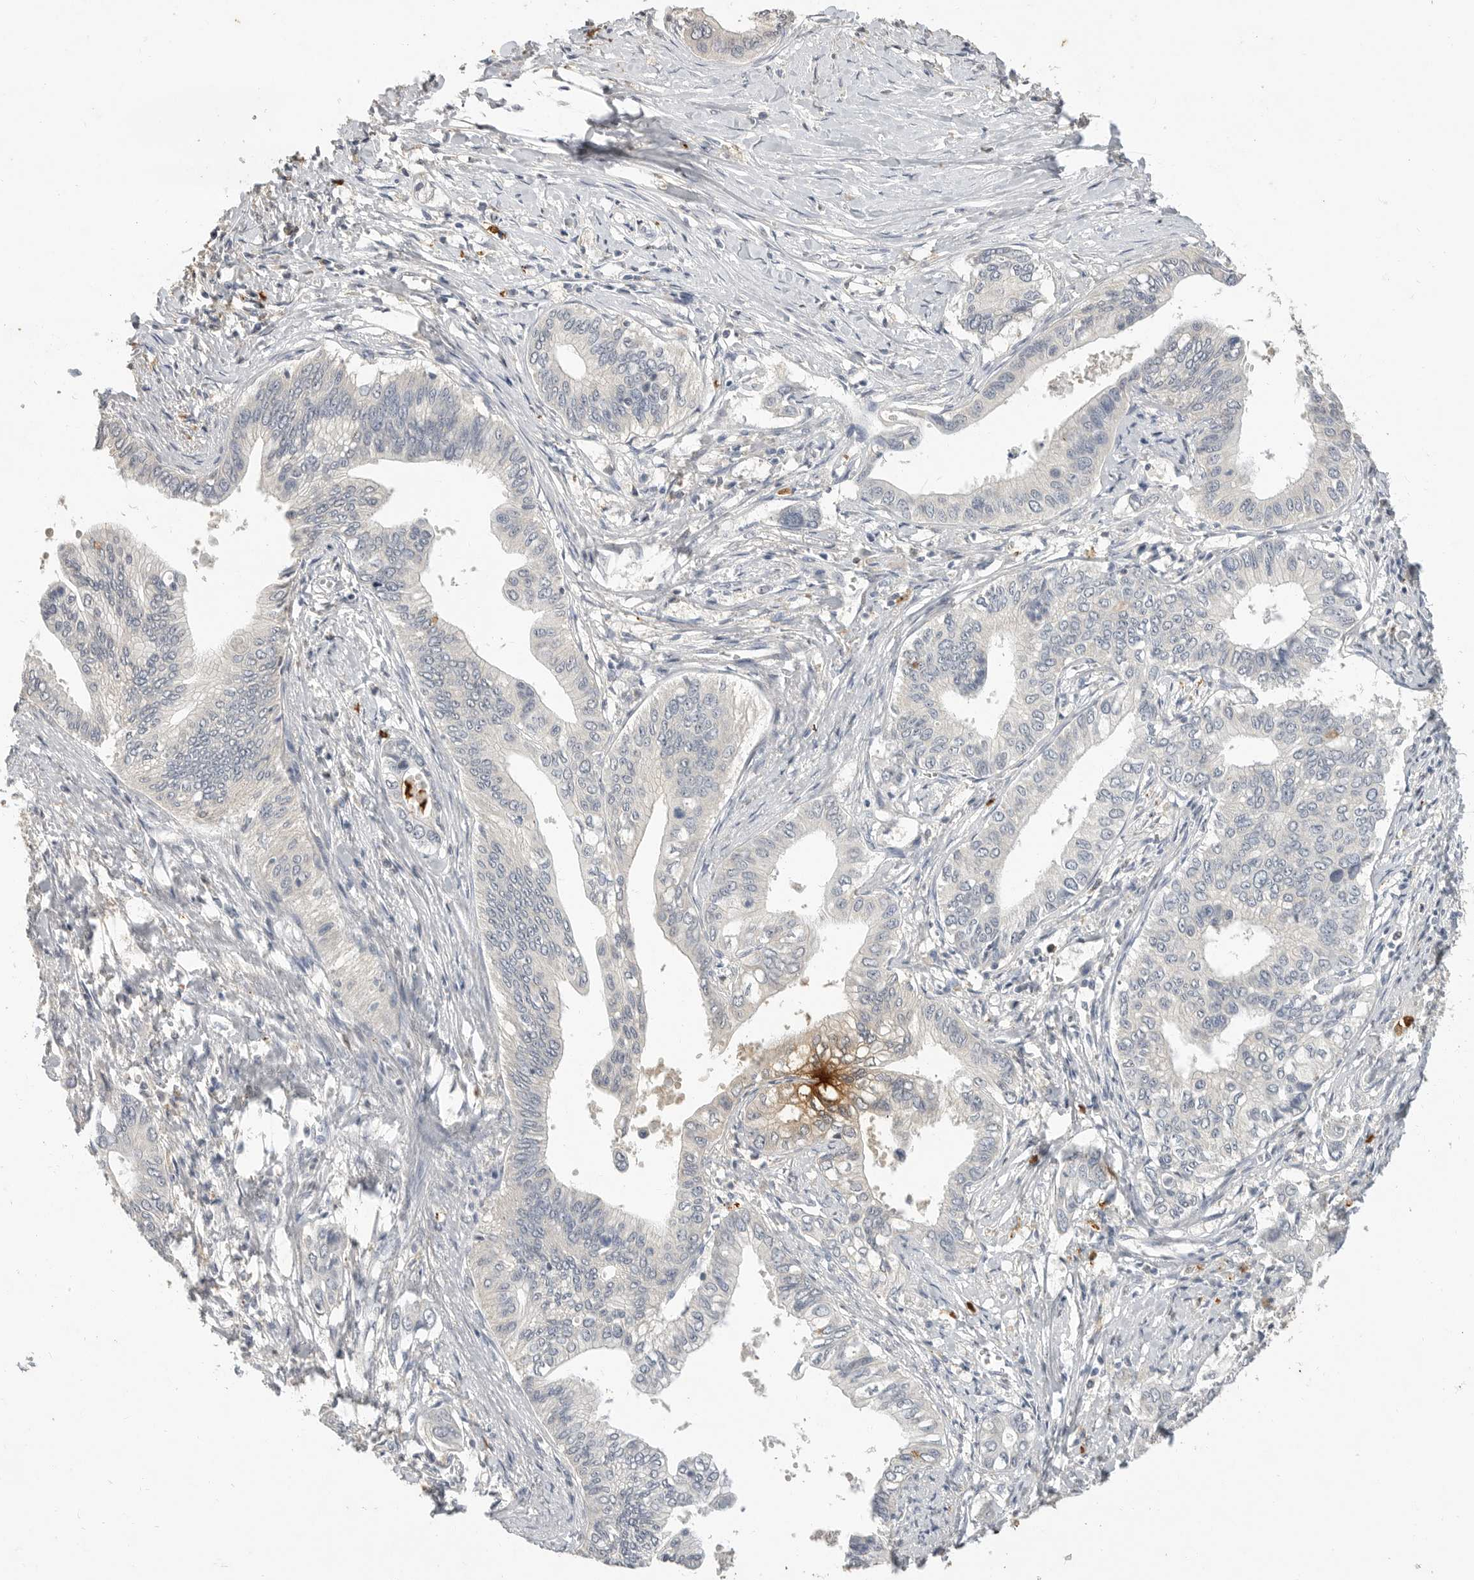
{"staining": {"intensity": "negative", "quantity": "none", "location": "none"}, "tissue": "pancreatic cancer", "cell_type": "Tumor cells", "image_type": "cancer", "snomed": [{"axis": "morphology", "description": "Normal tissue, NOS"}, {"axis": "morphology", "description": "Adenocarcinoma, NOS"}, {"axis": "topography", "description": "Pancreas"}, {"axis": "topography", "description": "Peripheral nerve tissue"}], "caption": "Immunohistochemistry photomicrograph of adenocarcinoma (pancreatic) stained for a protein (brown), which shows no positivity in tumor cells. (Brightfield microscopy of DAB (3,3'-diaminobenzidine) immunohistochemistry at high magnification).", "gene": "LTBR", "patient": {"sex": "male", "age": 59}}